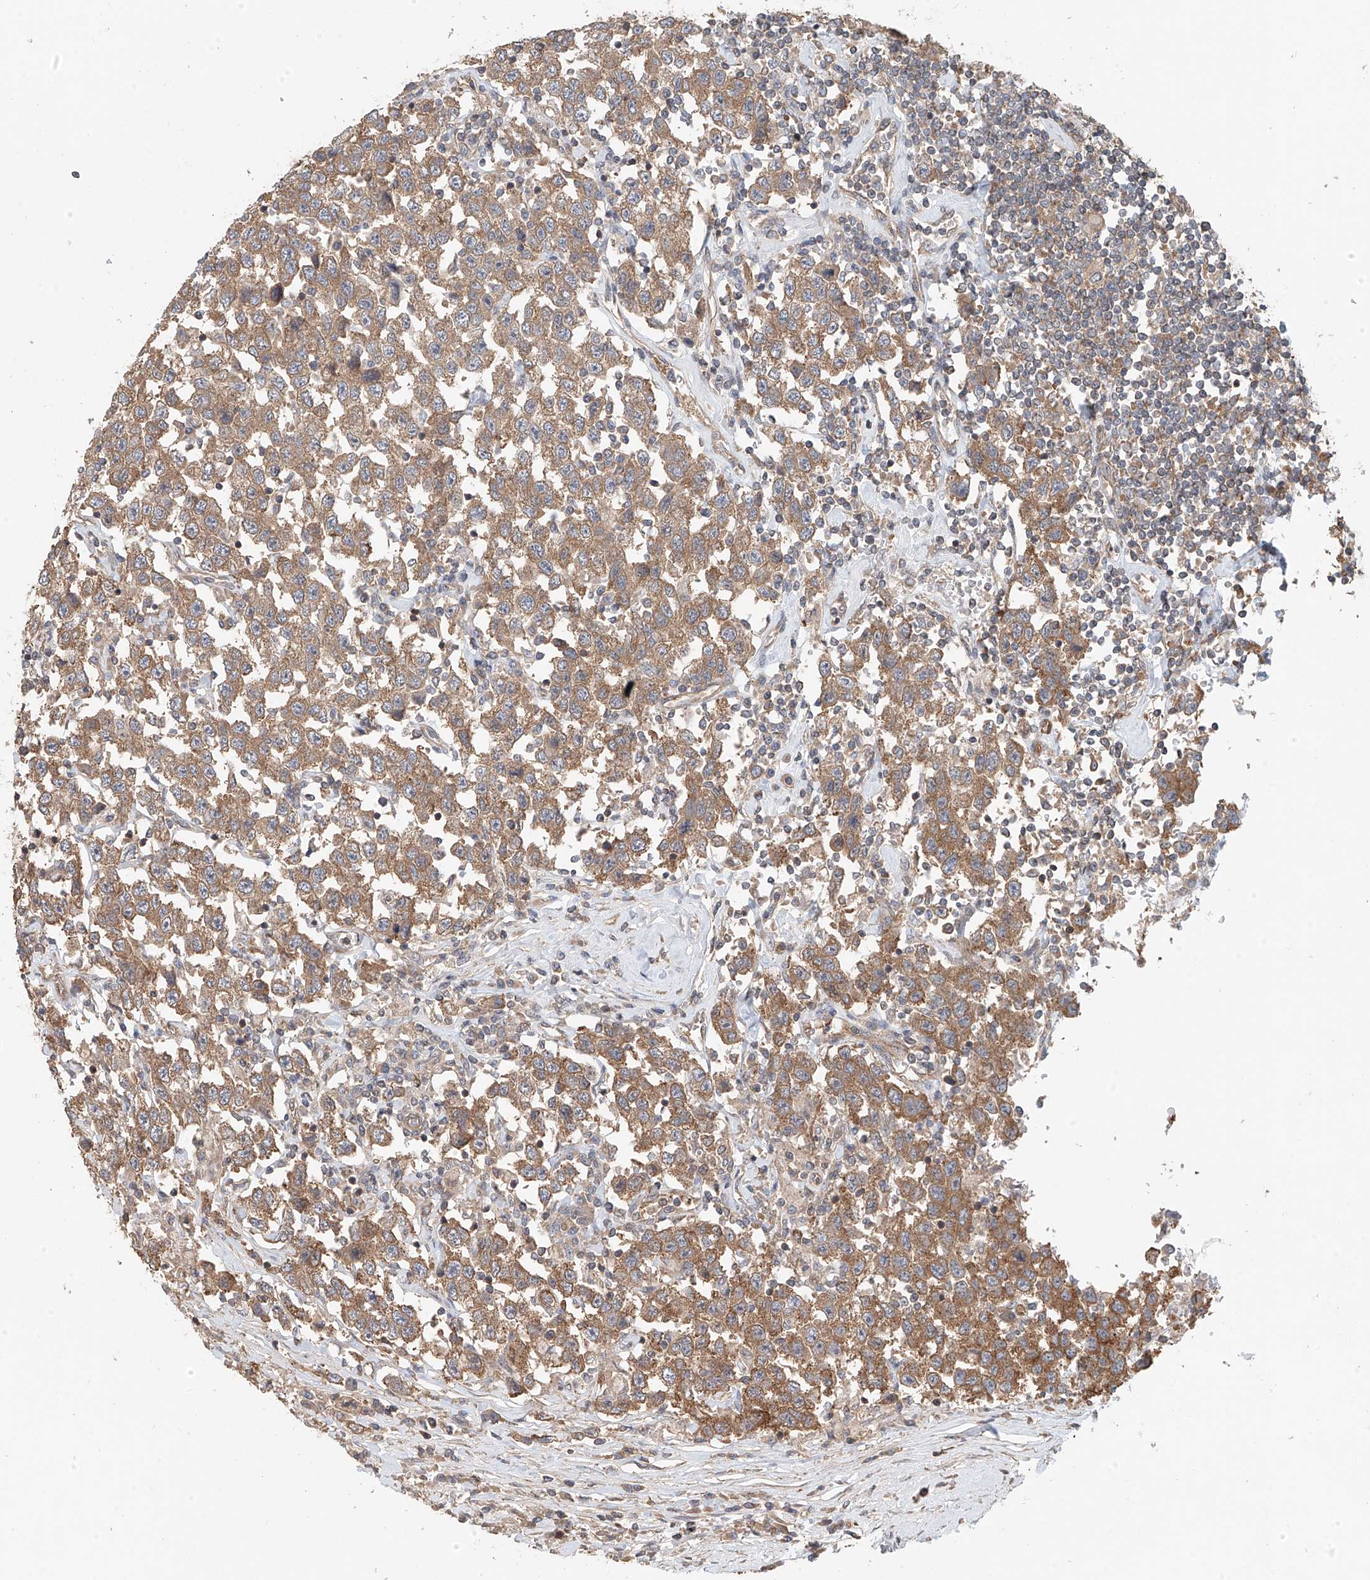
{"staining": {"intensity": "moderate", "quantity": ">75%", "location": "cytoplasmic/membranous"}, "tissue": "testis cancer", "cell_type": "Tumor cells", "image_type": "cancer", "snomed": [{"axis": "morphology", "description": "Seminoma, NOS"}, {"axis": "topography", "description": "Testis"}], "caption": "Immunohistochemical staining of testis cancer (seminoma) displays moderate cytoplasmic/membranous protein positivity in approximately >75% of tumor cells.", "gene": "FRYL", "patient": {"sex": "male", "age": 41}}